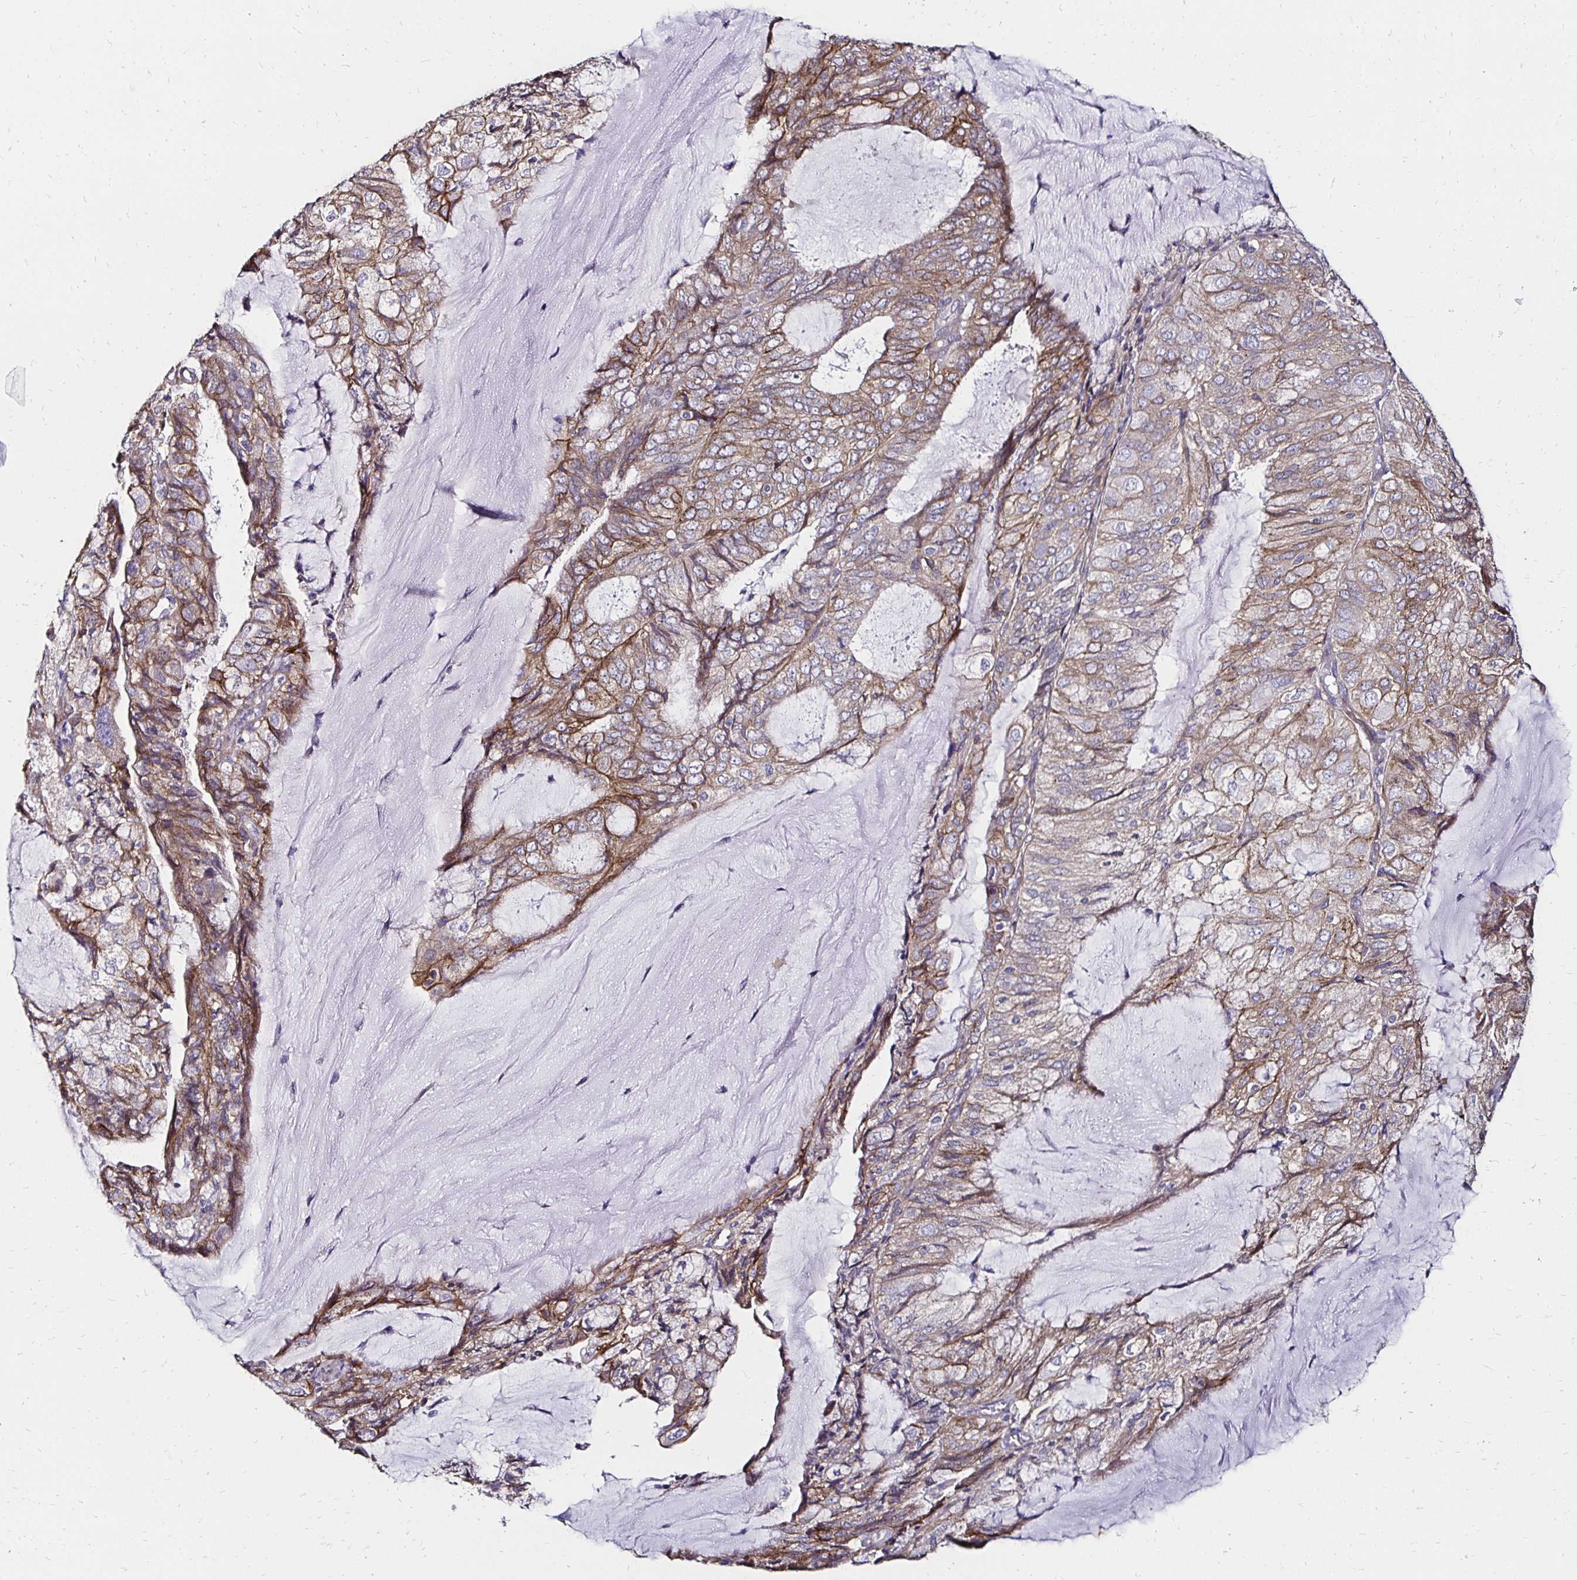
{"staining": {"intensity": "weak", "quantity": ">75%", "location": "cytoplasmic/membranous"}, "tissue": "endometrial cancer", "cell_type": "Tumor cells", "image_type": "cancer", "snomed": [{"axis": "morphology", "description": "Adenocarcinoma, NOS"}, {"axis": "topography", "description": "Endometrium"}], "caption": "The histopathology image displays a brown stain indicating the presence of a protein in the cytoplasmic/membranous of tumor cells in endometrial cancer.", "gene": "ITGB1", "patient": {"sex": "female", "age": 81}}